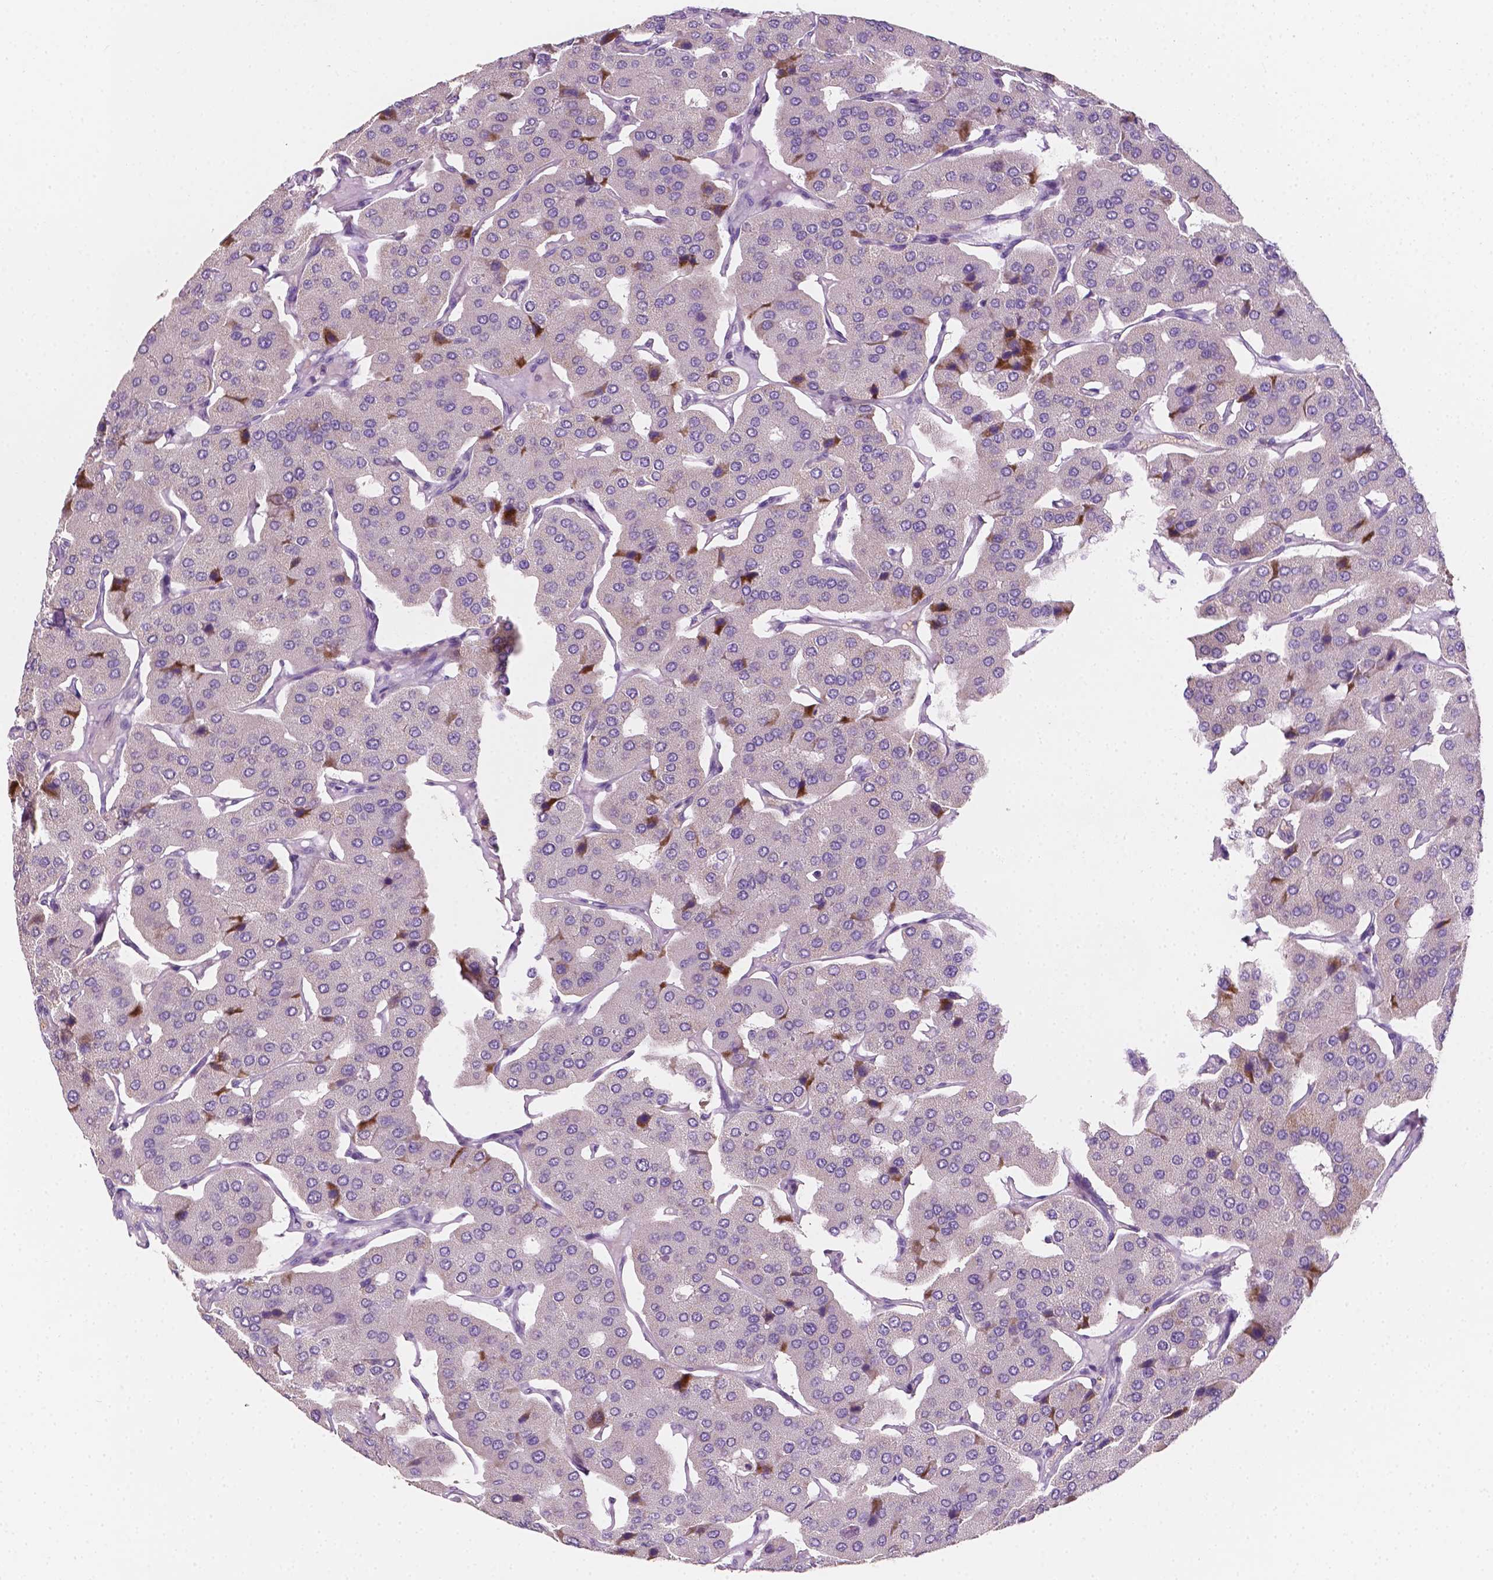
{"staining": {"intensity": "negative", "quantity": "none", "location": "none"}, "tissue": "parathyroid gland", "cell_type": "Glandular cells", "image_type": "normal", "snomed": [{"axis": "morphology", "description": "Normal tissue, NOS"}, {"axis": "morphology", "description": "Adenoma, NOS"}, {"axis": "topography", "description": "Parathyroid gland"}], "caption": "This image is of normal parathyroid gland stained with immunohistochemistry (IHC) to label a protein in brown with the nuclei are counter-stained blue. There is no staining in glandular cells.", "gene": "EGFR", "patient": {"sex": "female", "age": 86}}